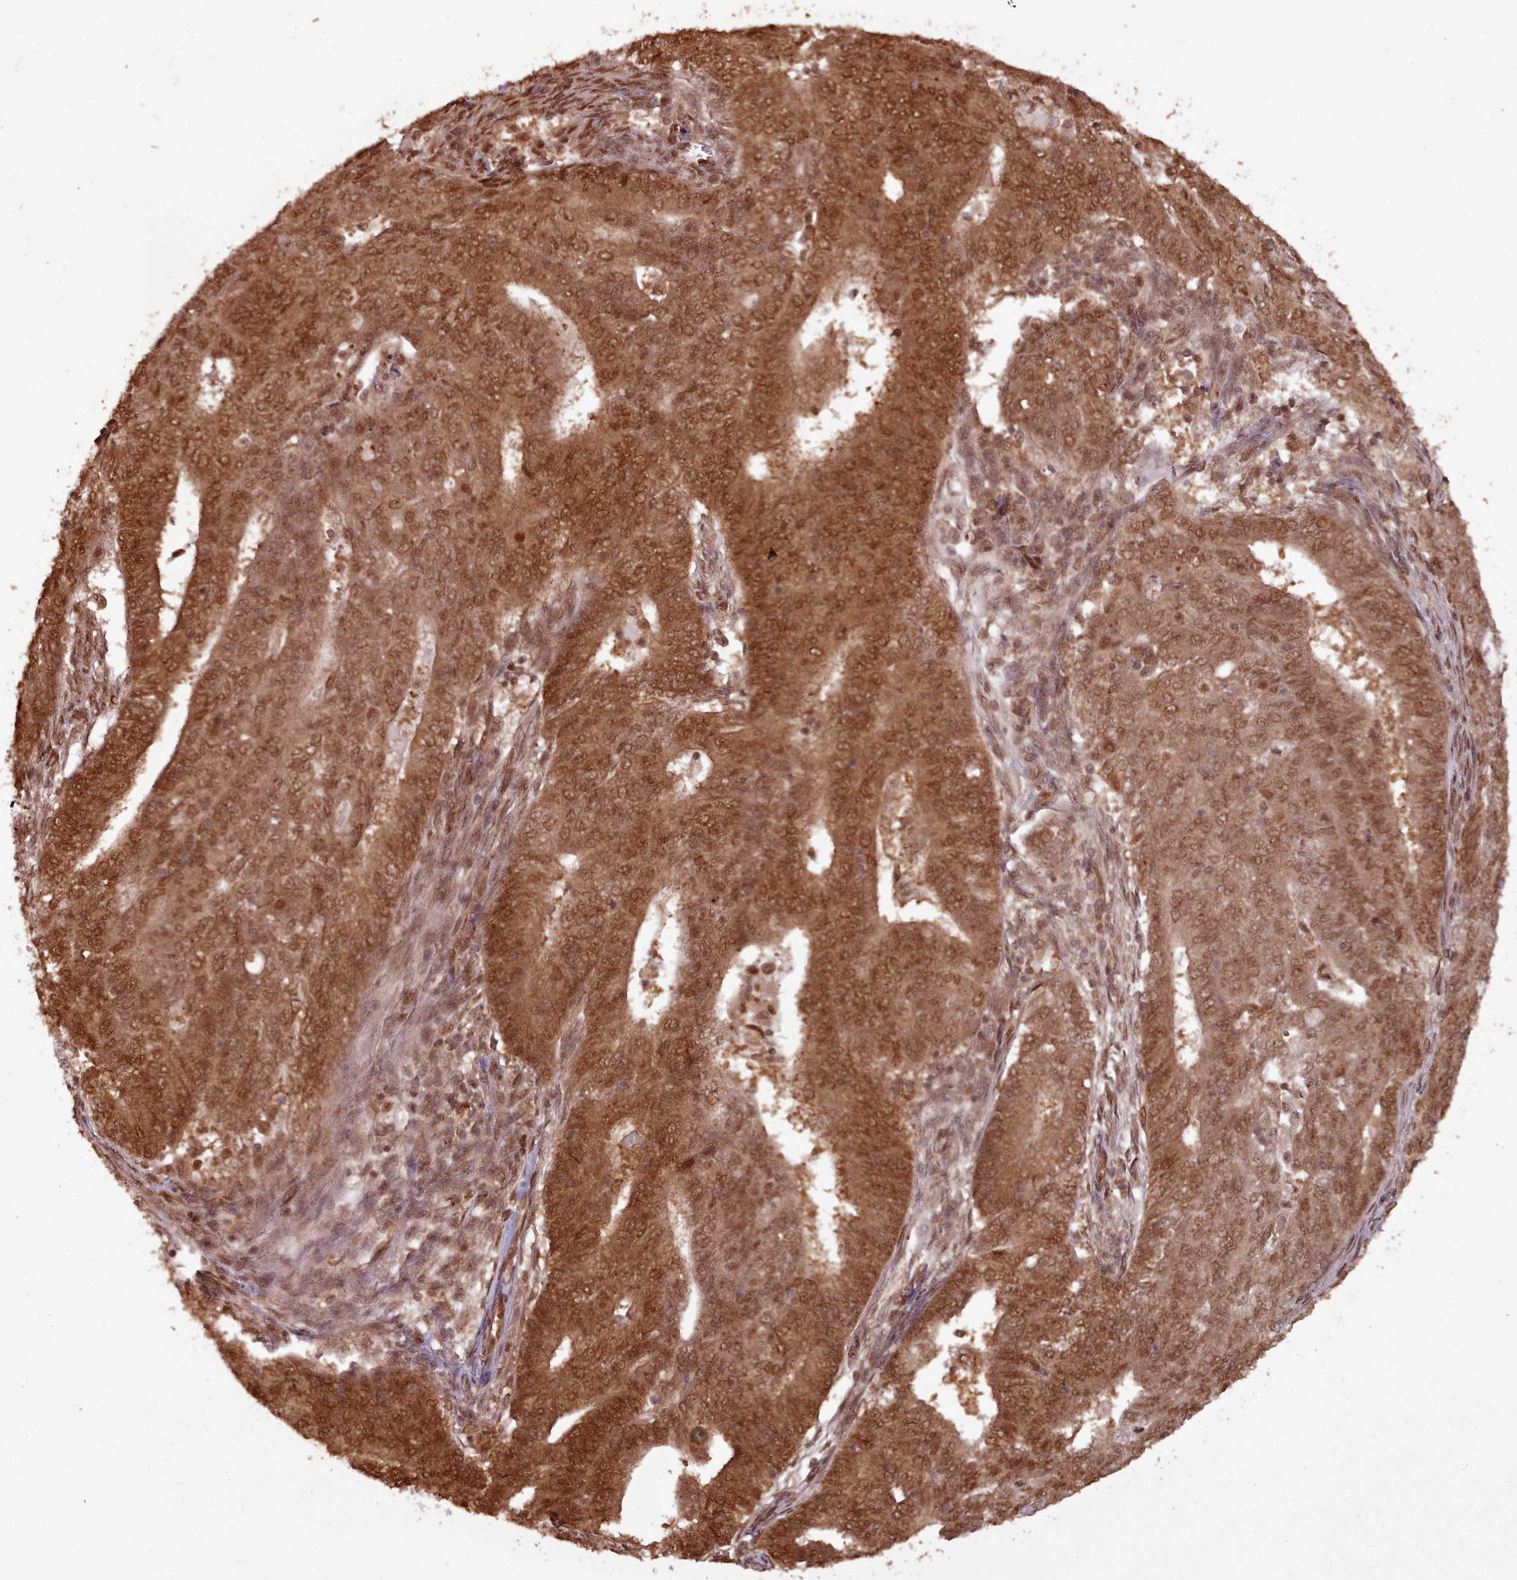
{"staining": {"intensity": "strong", "quantity": ">75%", "location": "cytoplasmic/membranous,nuclear"}, "tissue": "endometrial cancer", "cell_type": "Tumor cells", "image_type": "cancer", "snomed": [{"axis": "morphology", "description": "Adenocarcinoma, NOS"}, {"axis": "topography", "description": "Endometrium"}], "caption": "Endometrial adenocarcinoma was stained to show a protein in brown. There is high levels of strong cytoplasmic/membranous and nuclear expression in approximately >75% of tumor cells.", "gene": "RPS27A", "patient": {"sex": "female", "age": 62}}